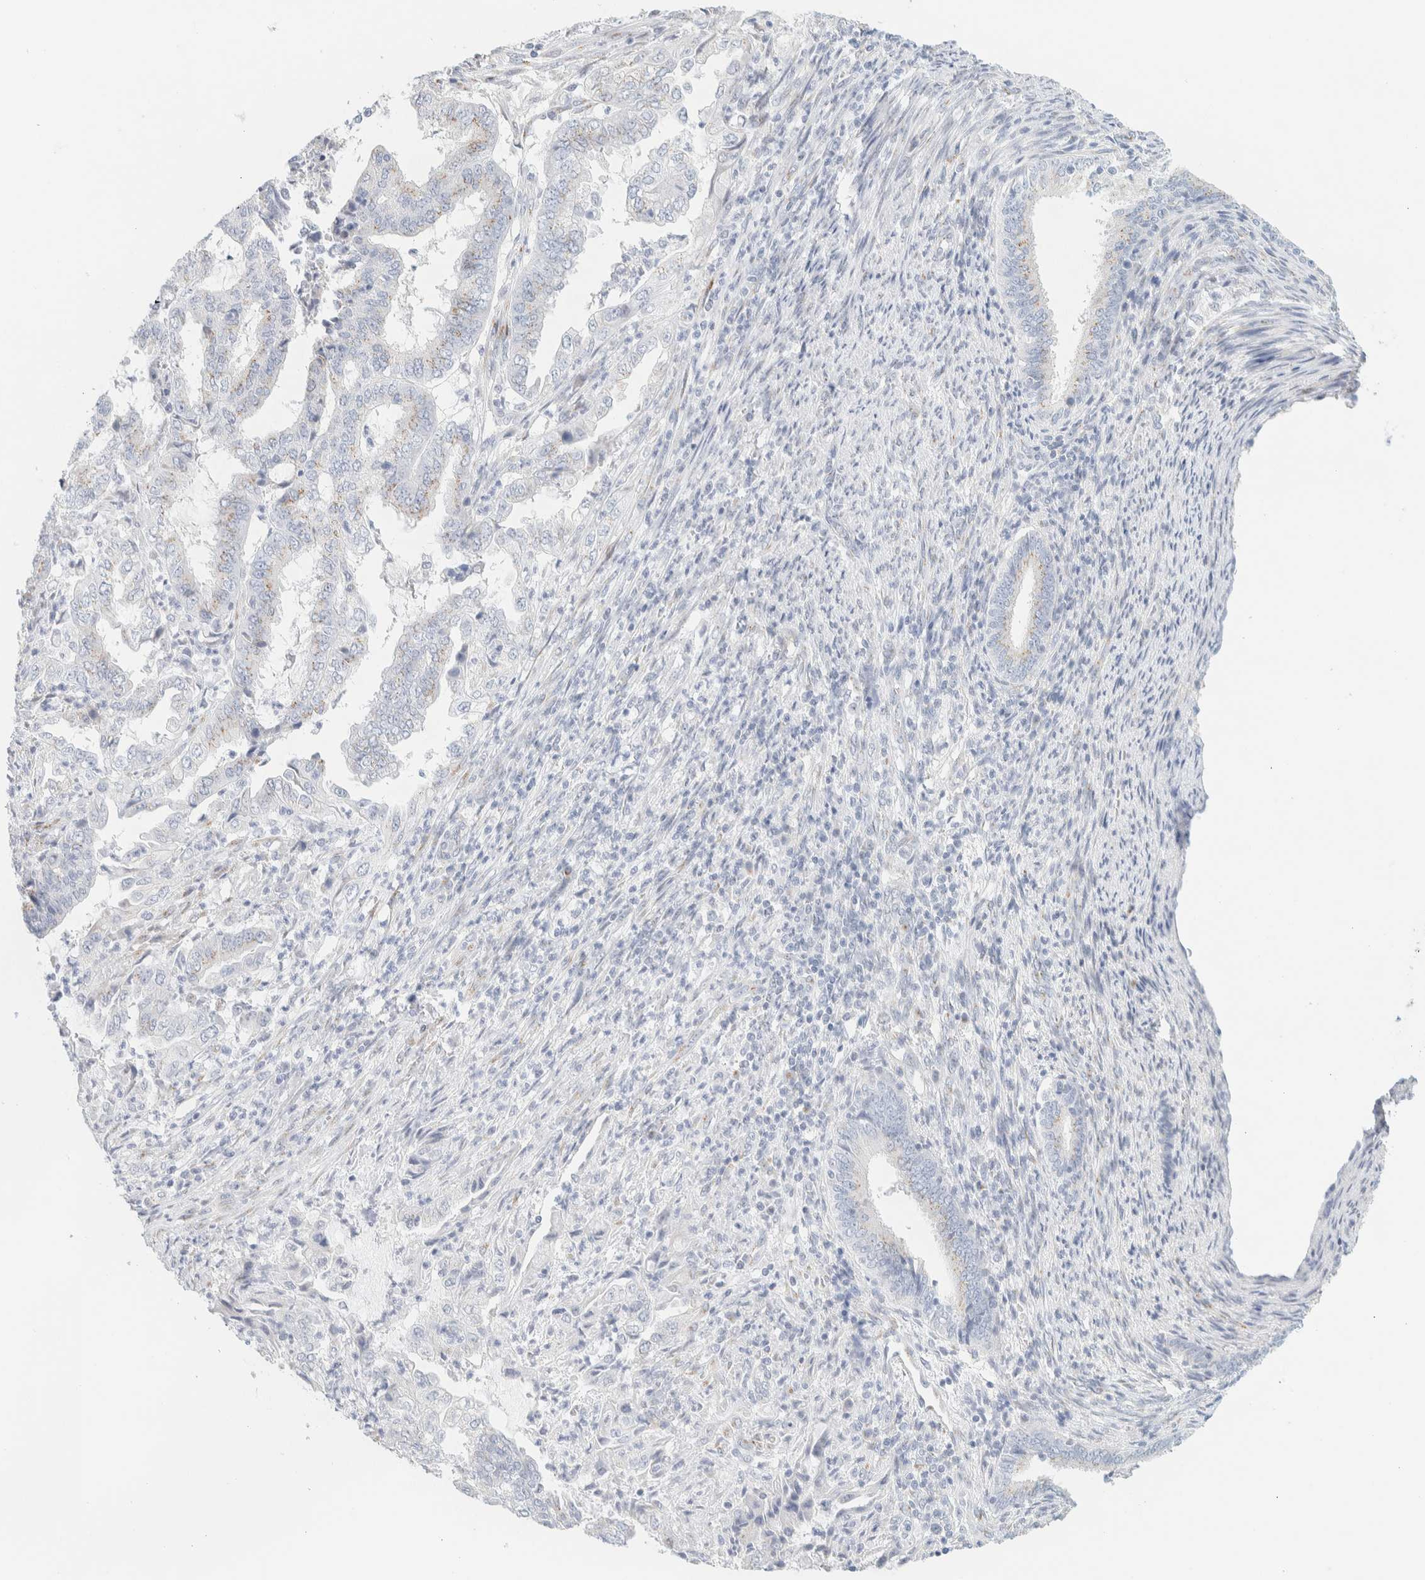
{"staining": {"intensity": "weak", "quantity": "25%-75%", "location": "cytoplasmic/membranous"}, "tissue": "endometrial cancer", "cell_type": "Tumor cells", "image_type": "cancer", "snomed": [{"axis": "morphology", "description": "Adenocarcinoma, NOS"}, {"axis": "topography", "description": "Endometrium"}], "caption": "Immunohistochemistry (IHC) micrograph of human endometrial cancer (adenocarcinoma) stained for a protein (brown), which demonstrates low levels of weak cytoplasmic/membranous expression in approximately 25%-75% of tumor cells.", "gene": "SPNS3", "patient": {"sex": "female", "age": 51}}